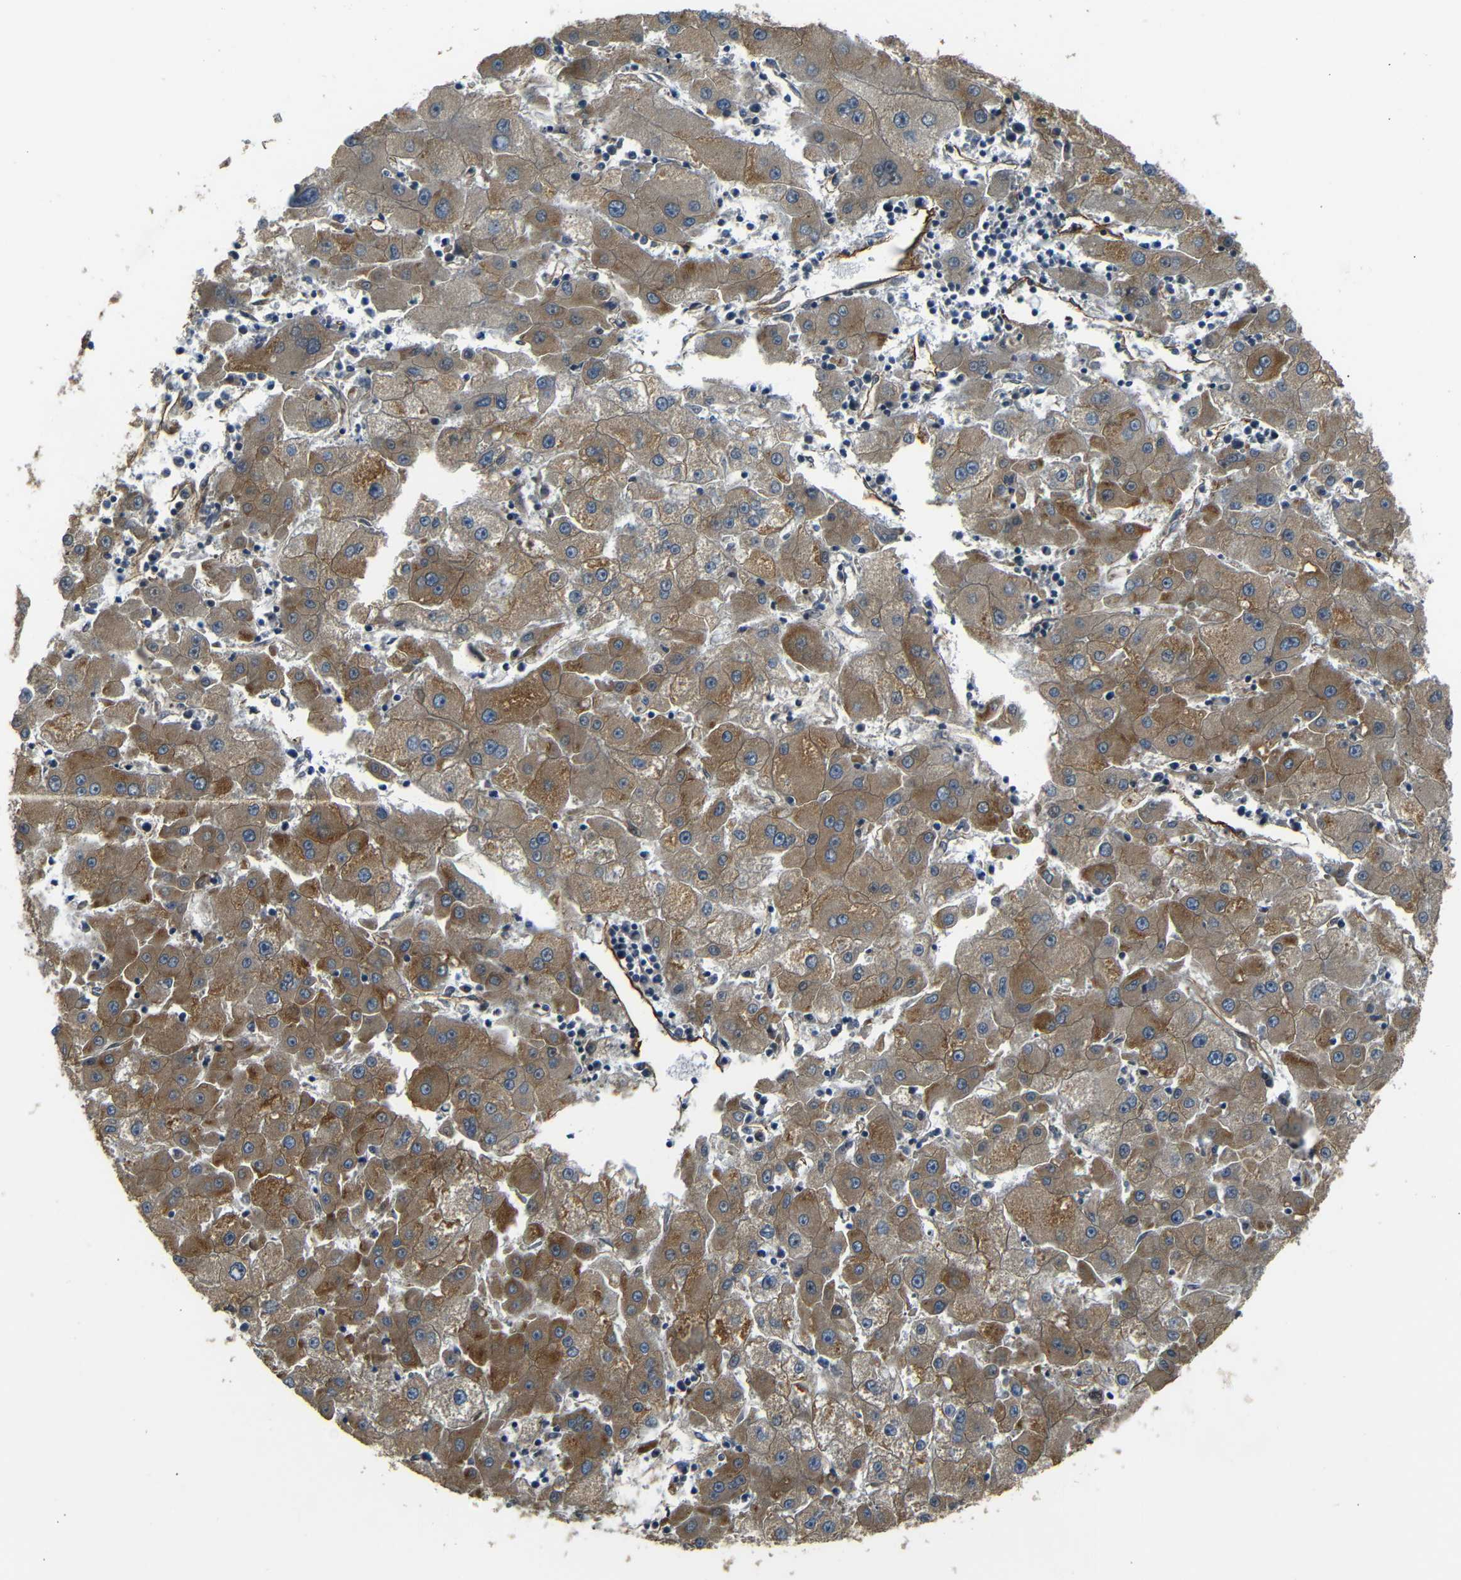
{"staining": {"intensity": "moderate", "quantity": ">75%", "location": "cytoplasmic/membranous"}, "tissue": "liver cancer", "cell_type": "Tumor cells", "image_type": "cancer", "snomed": [{"axis": "morphology", "description": "Carcinoma, Hepatocellular, NOS"}, {"axis": "topography", "description": "Liver"}], "caption": "Protein staining of liver cancer (hepatocellular carcinoma) tissue demonstrates moderate cytoplasmic/membranous positivity in about >75% of tumor cells.", "gene": "RELL1", "patient": {"sex": "male", "age": 72}}